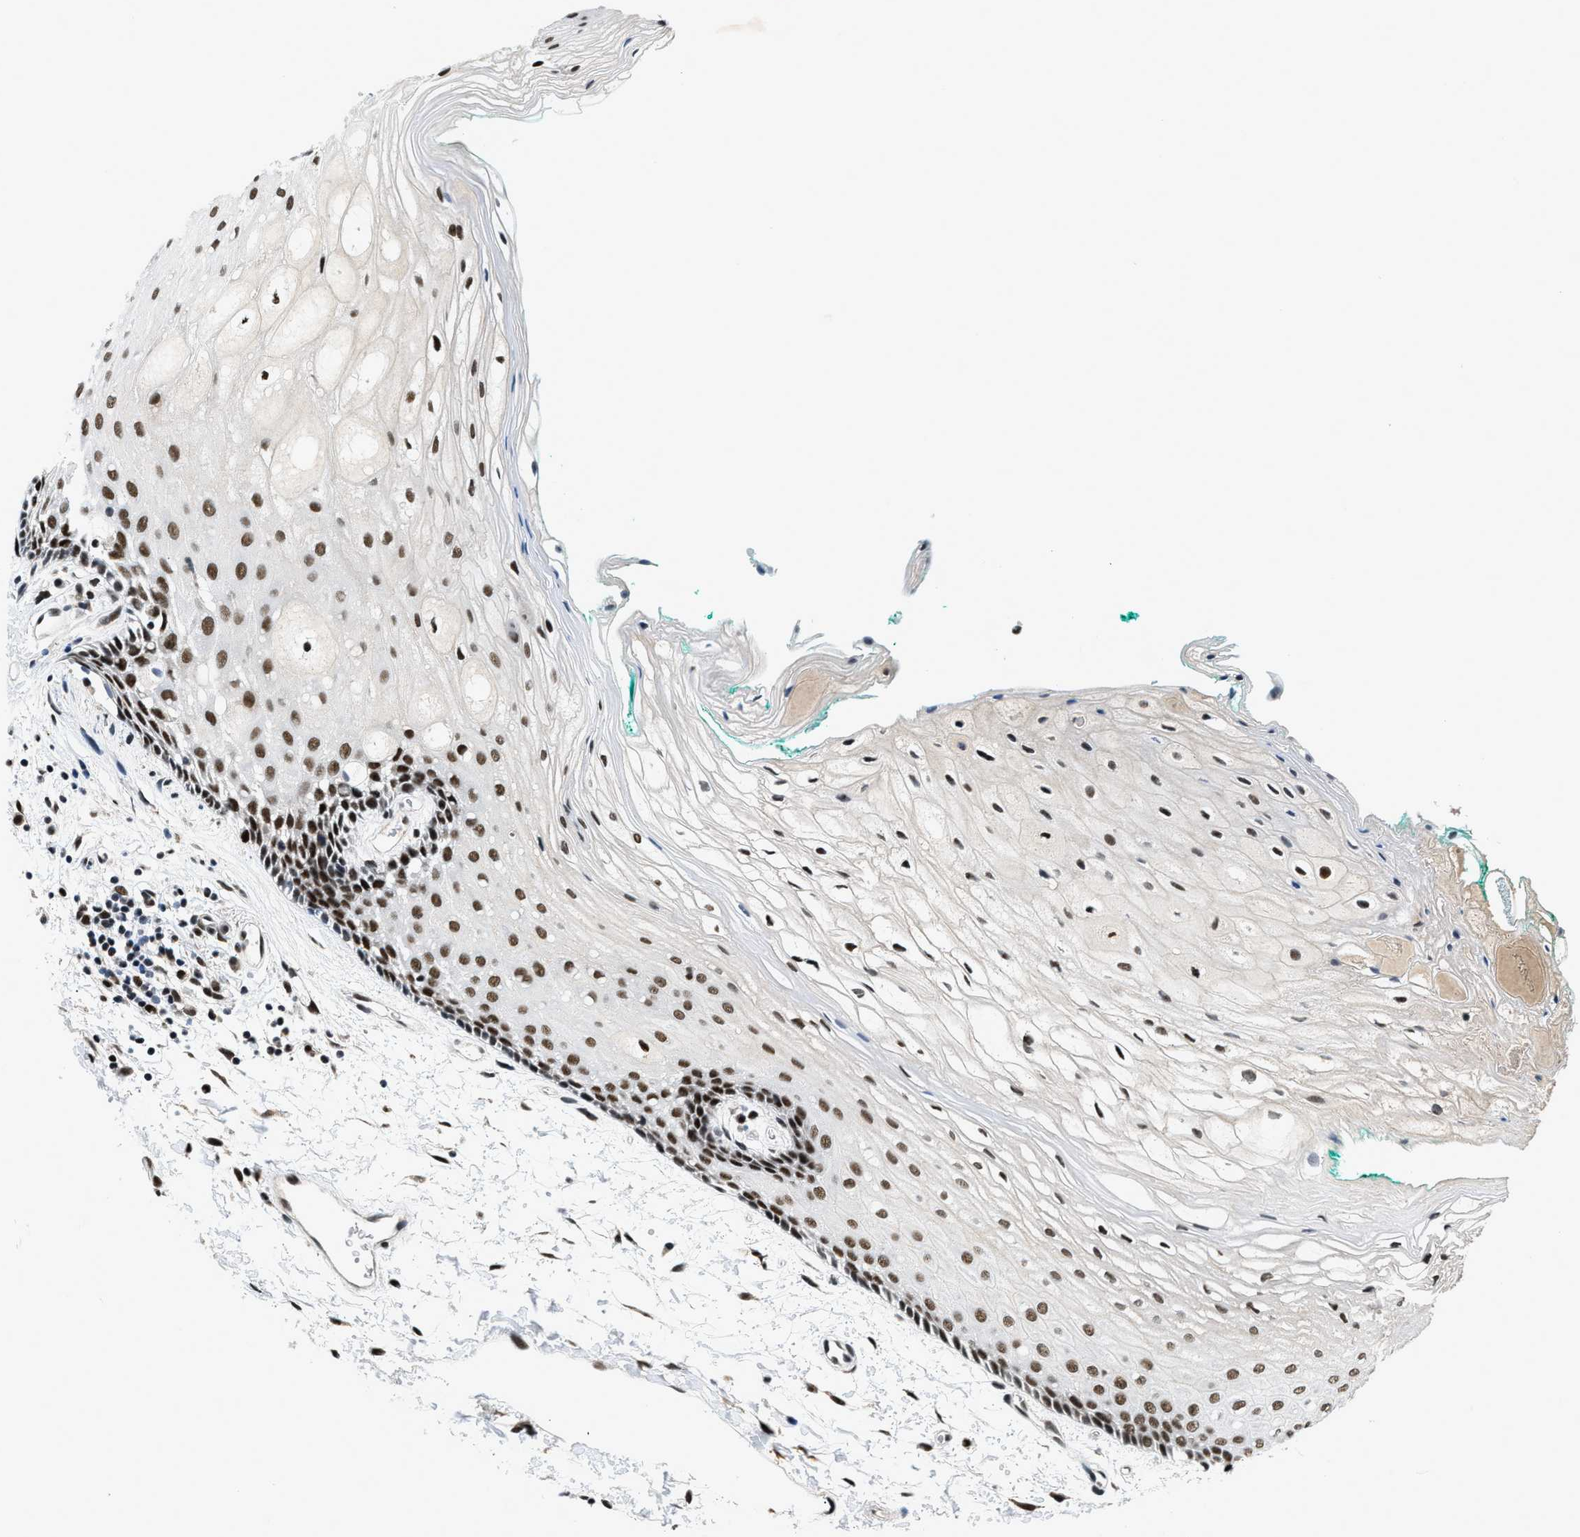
{"staining": {"intensity": "strong", "quantity": ">75%", "location": "nuclear"}, "tissue": "oral mucosa", "cell_type": "Squamous epithelial cells", "image_type": "normal", "snomed": [{"axis": "morphology", "description": "Normal tissue, NOS"}, {"axis": "topography", "description": "Skeletal muscle"}, {"axis": "topography", "description": "Oral tissue"}, {"axis": "topography", "description": "Peripheral nerve tissue"}], "caption": "Normal oral mucosa shows strong nuclear positivity in about >75% of squamous epithelial cells.", "gene": "KDM3B", "patient": {"sex": "female", "age": 84}}